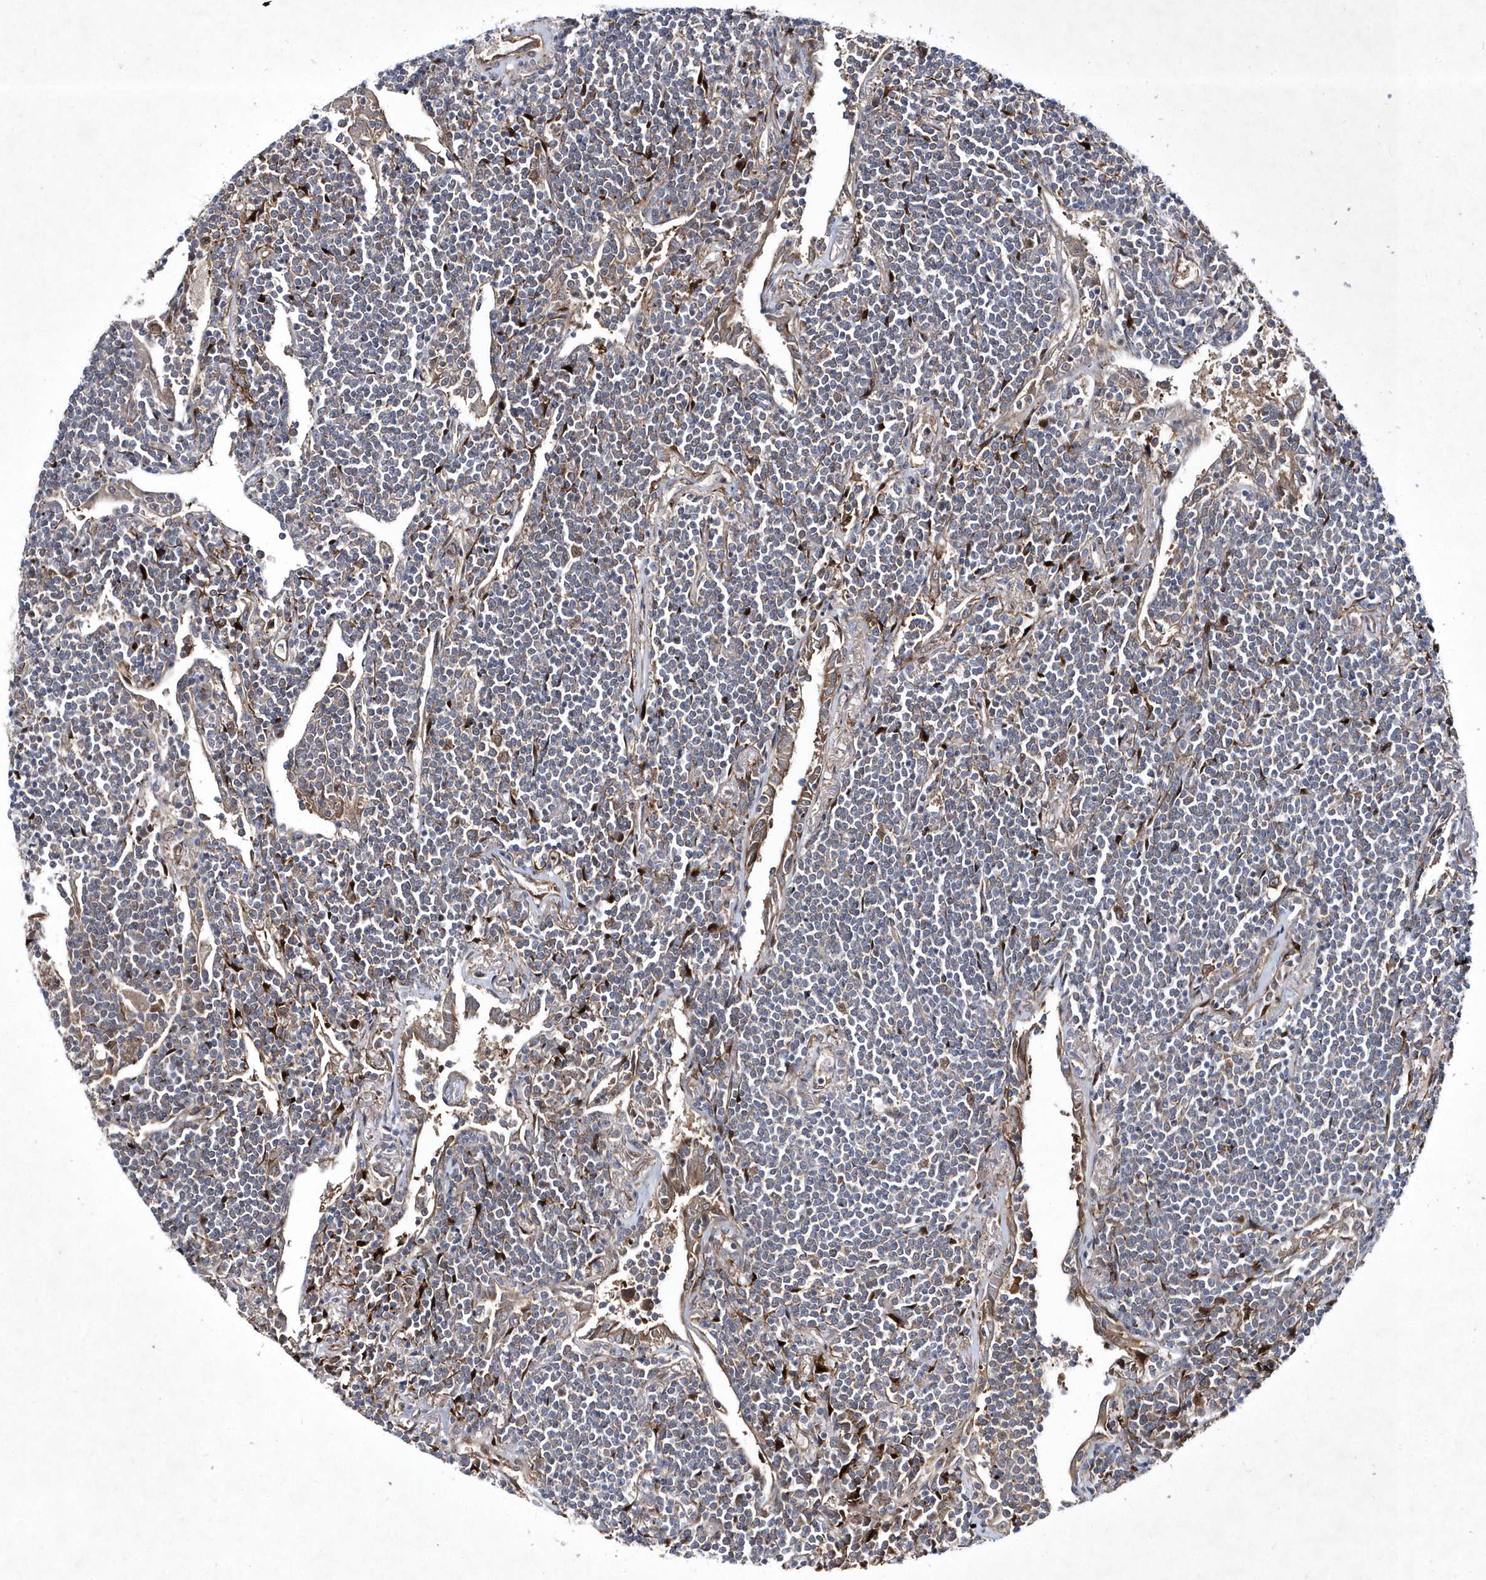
{"staining": {"intensity": "negative", "quantity": "none", "location": "none"}, "tissue": "lymphoma", "cell_type": "Tumor cells", "image_type": "cancer", "snomed": [{"axis": "morphology", "description": "Malignant lymphoma, non-Hodgkin's type, Low grade"}, {"axis": "topography", "description": "Lung"}], "caption": "This is an immunohistochemistry (IHC) image of low-grade malignant lymphoma, non-Hodgkin's type. There is no staining in tumor cells.", "gene": "DSPP", "patient": {"sex": "female", "age": 71}}